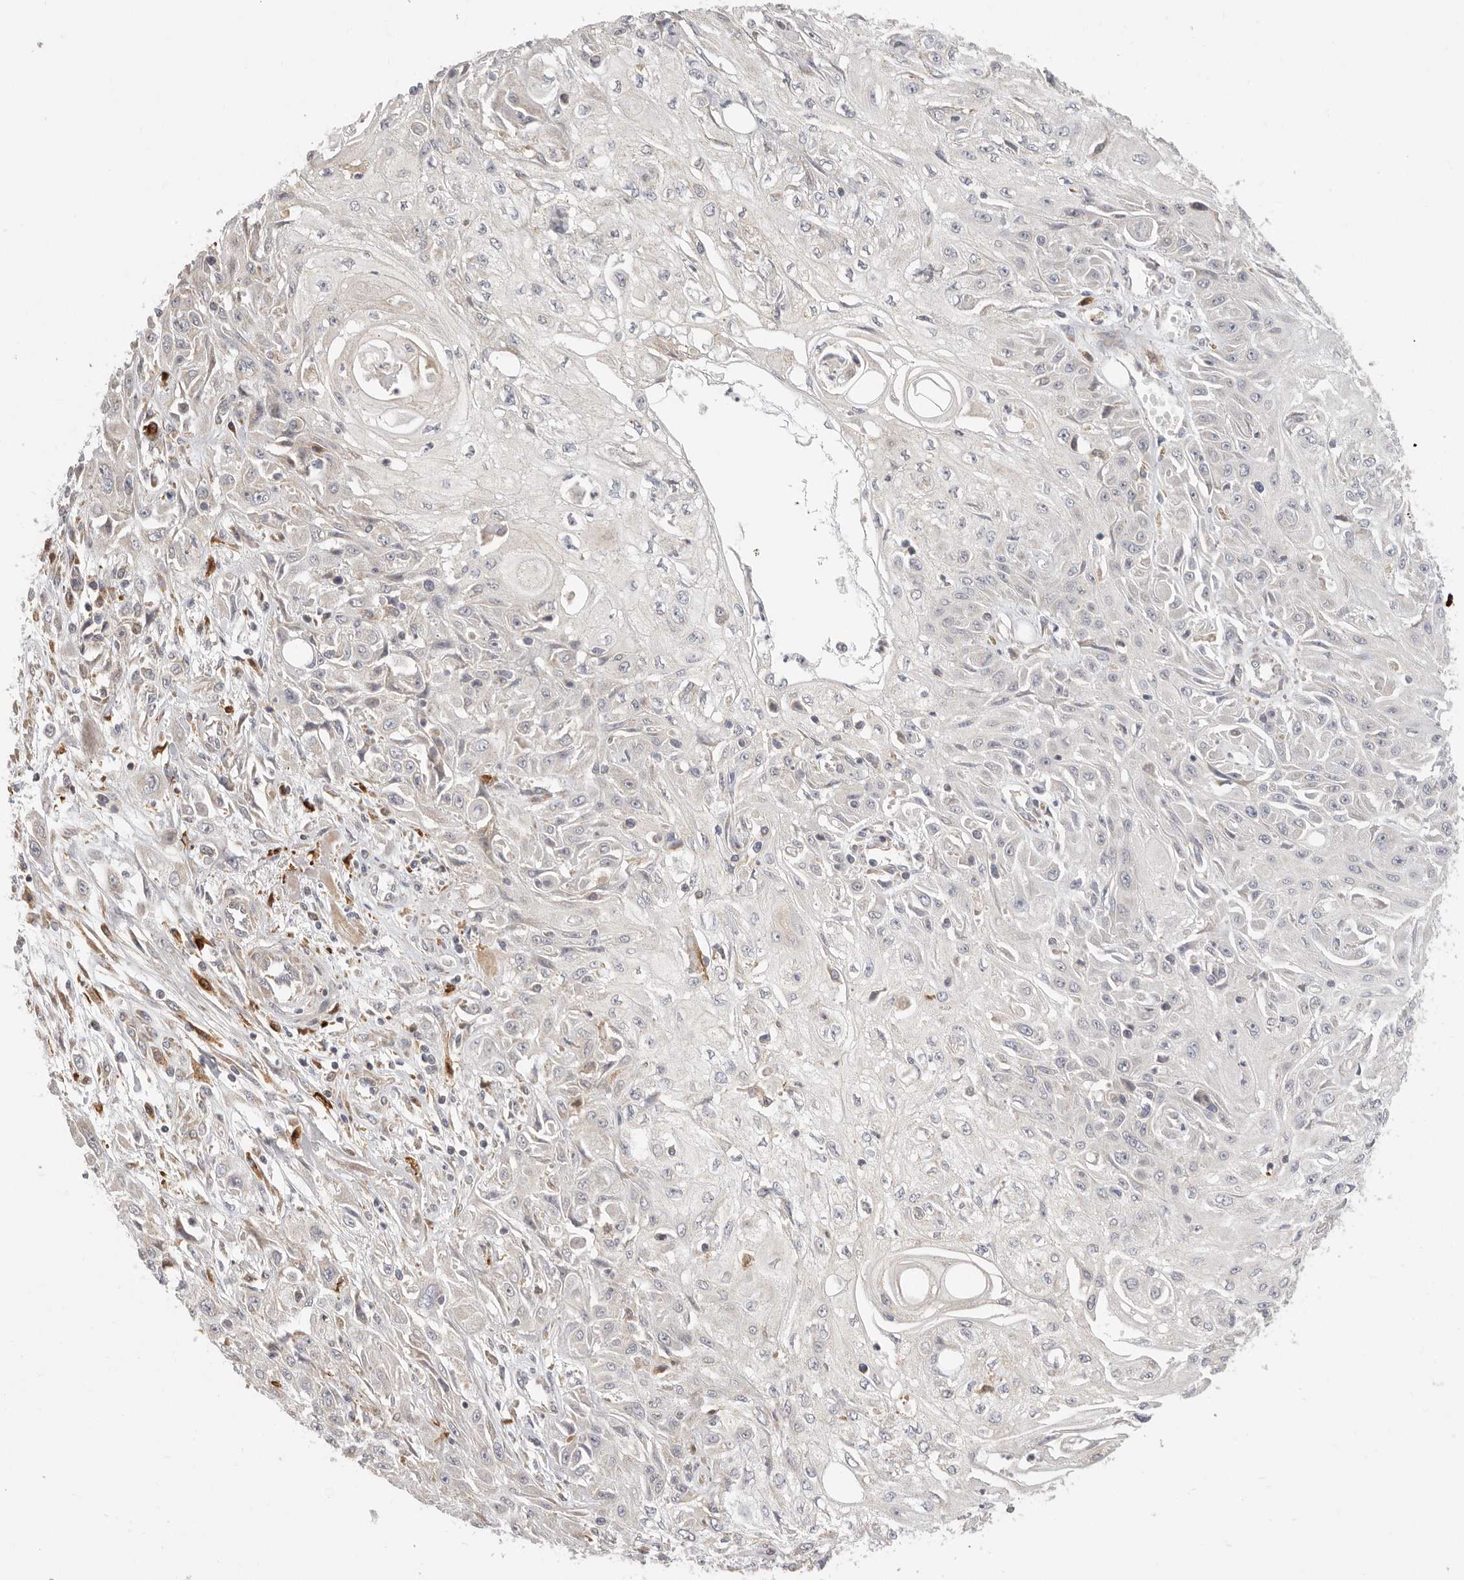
{"staining": {"intensity": "negative", "quantity": "none", "location": "none"}, "tissue": "skin cancer", "cell_type": "Tumor cells", "image_type": "cancer", "snomed": [{"axis": "morphology", "description": "Squamous cell carcinoma, NOS"}, {"axis": "morphology", "description": "Squamous cell carcinoma, metastatic, NOS"}, {"axis": "topography", "description": "Skin"}, {"axis": "topography", "description": "Lymph node"}], "caption": "Squamous cell carcinoma (skin) stained for a protein using IHC displays no positivity tumor cells.", "gene": "USH1C", "patient": {"sex": "male", "age": 75}}